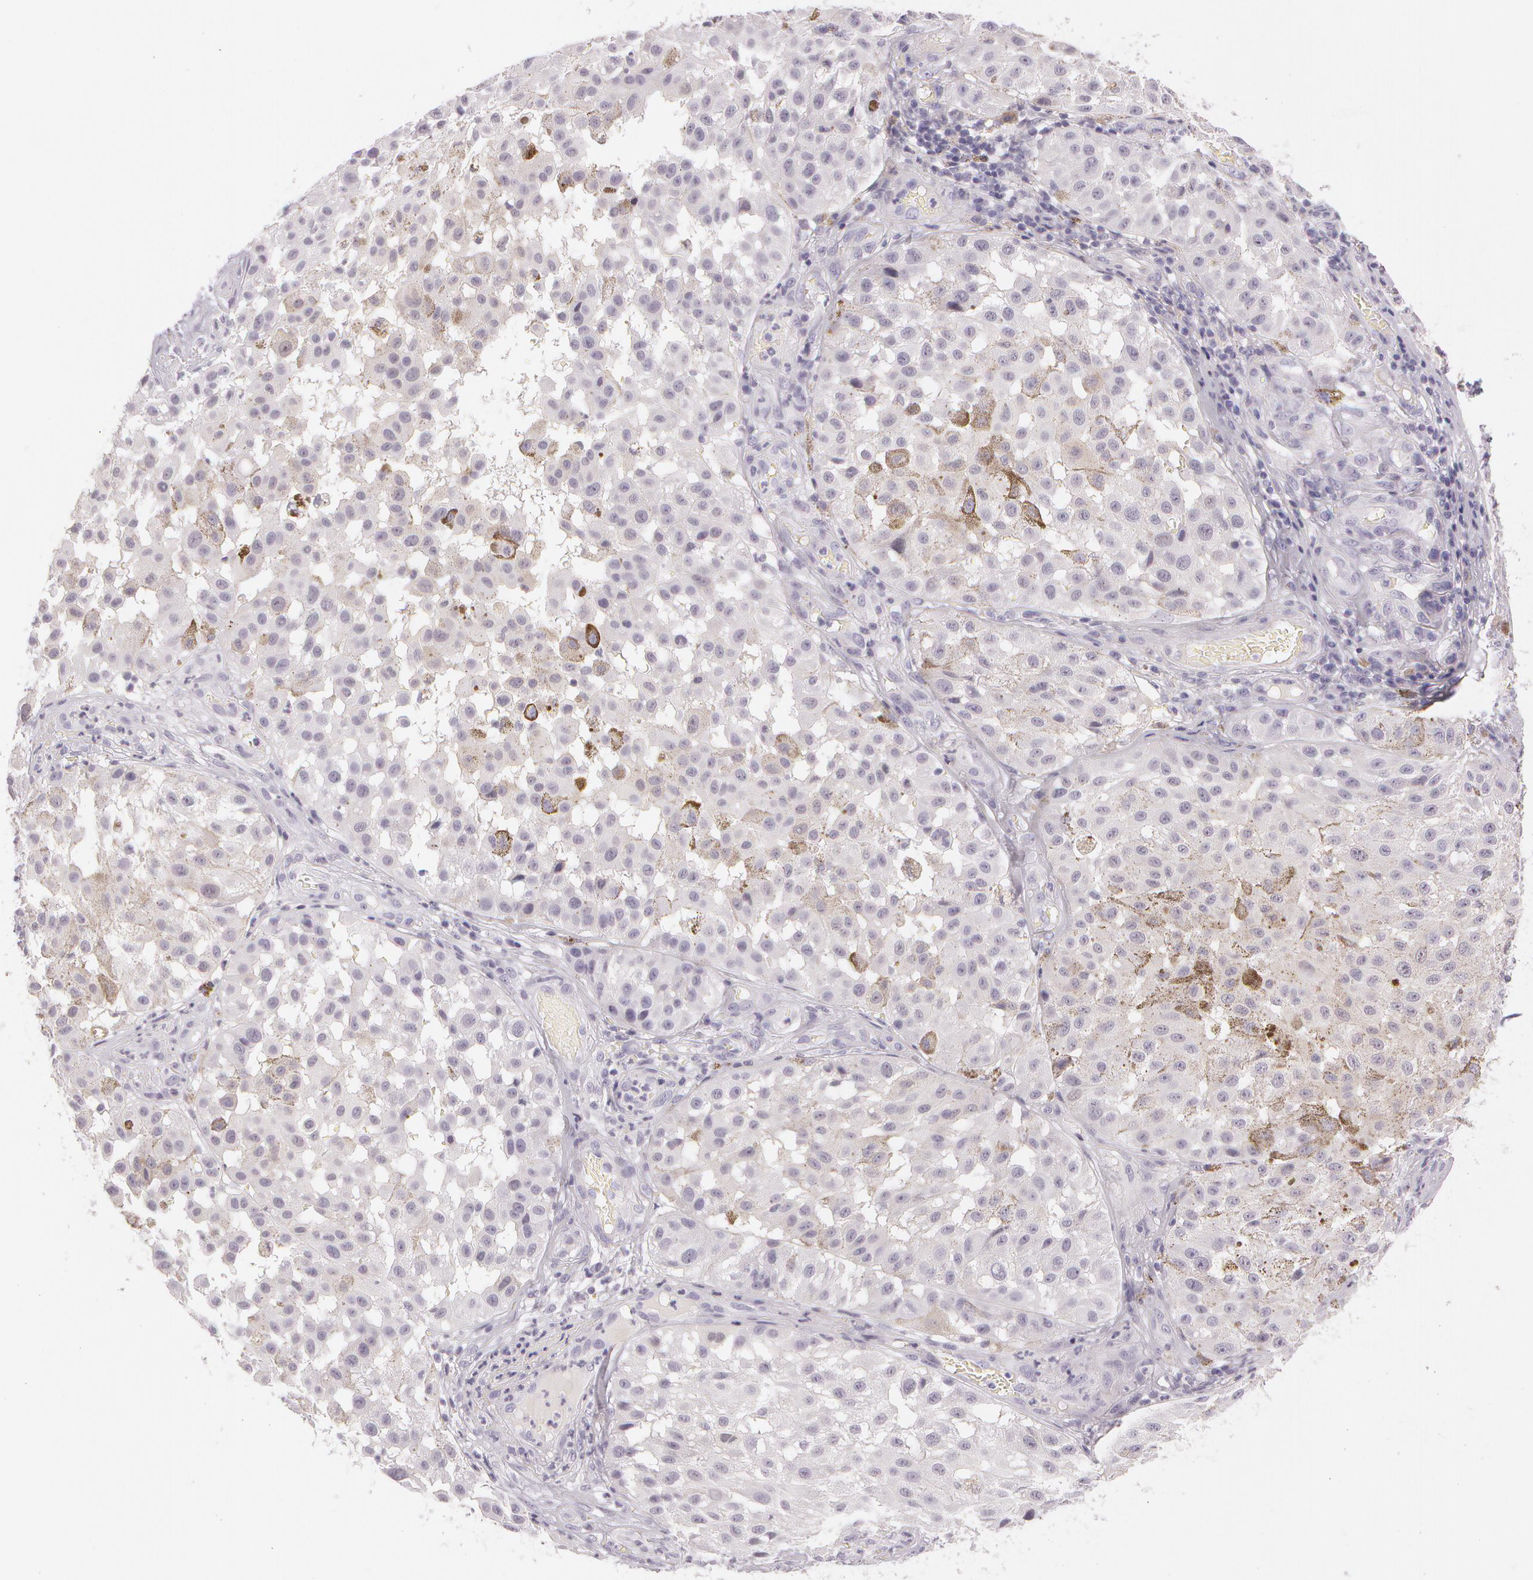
{"staining": {"intensity": "negative", "quantity": "none", "location": "none"}, "tissue": "melanoma", "cell_type": "Tumor cells", "image_type": "cancer", "snomed": [{"axis": "morphology", "description": "Malignant melanoma, NOS"}, {"axis": "topography", "description": "Skin"}], "caption": "Human malignant melanoma stained for a protein using immunohistochemistry exhibits no expression in tumor cells.", "gene": "OTC", "patient": {"sex": "female", "age": 64}}